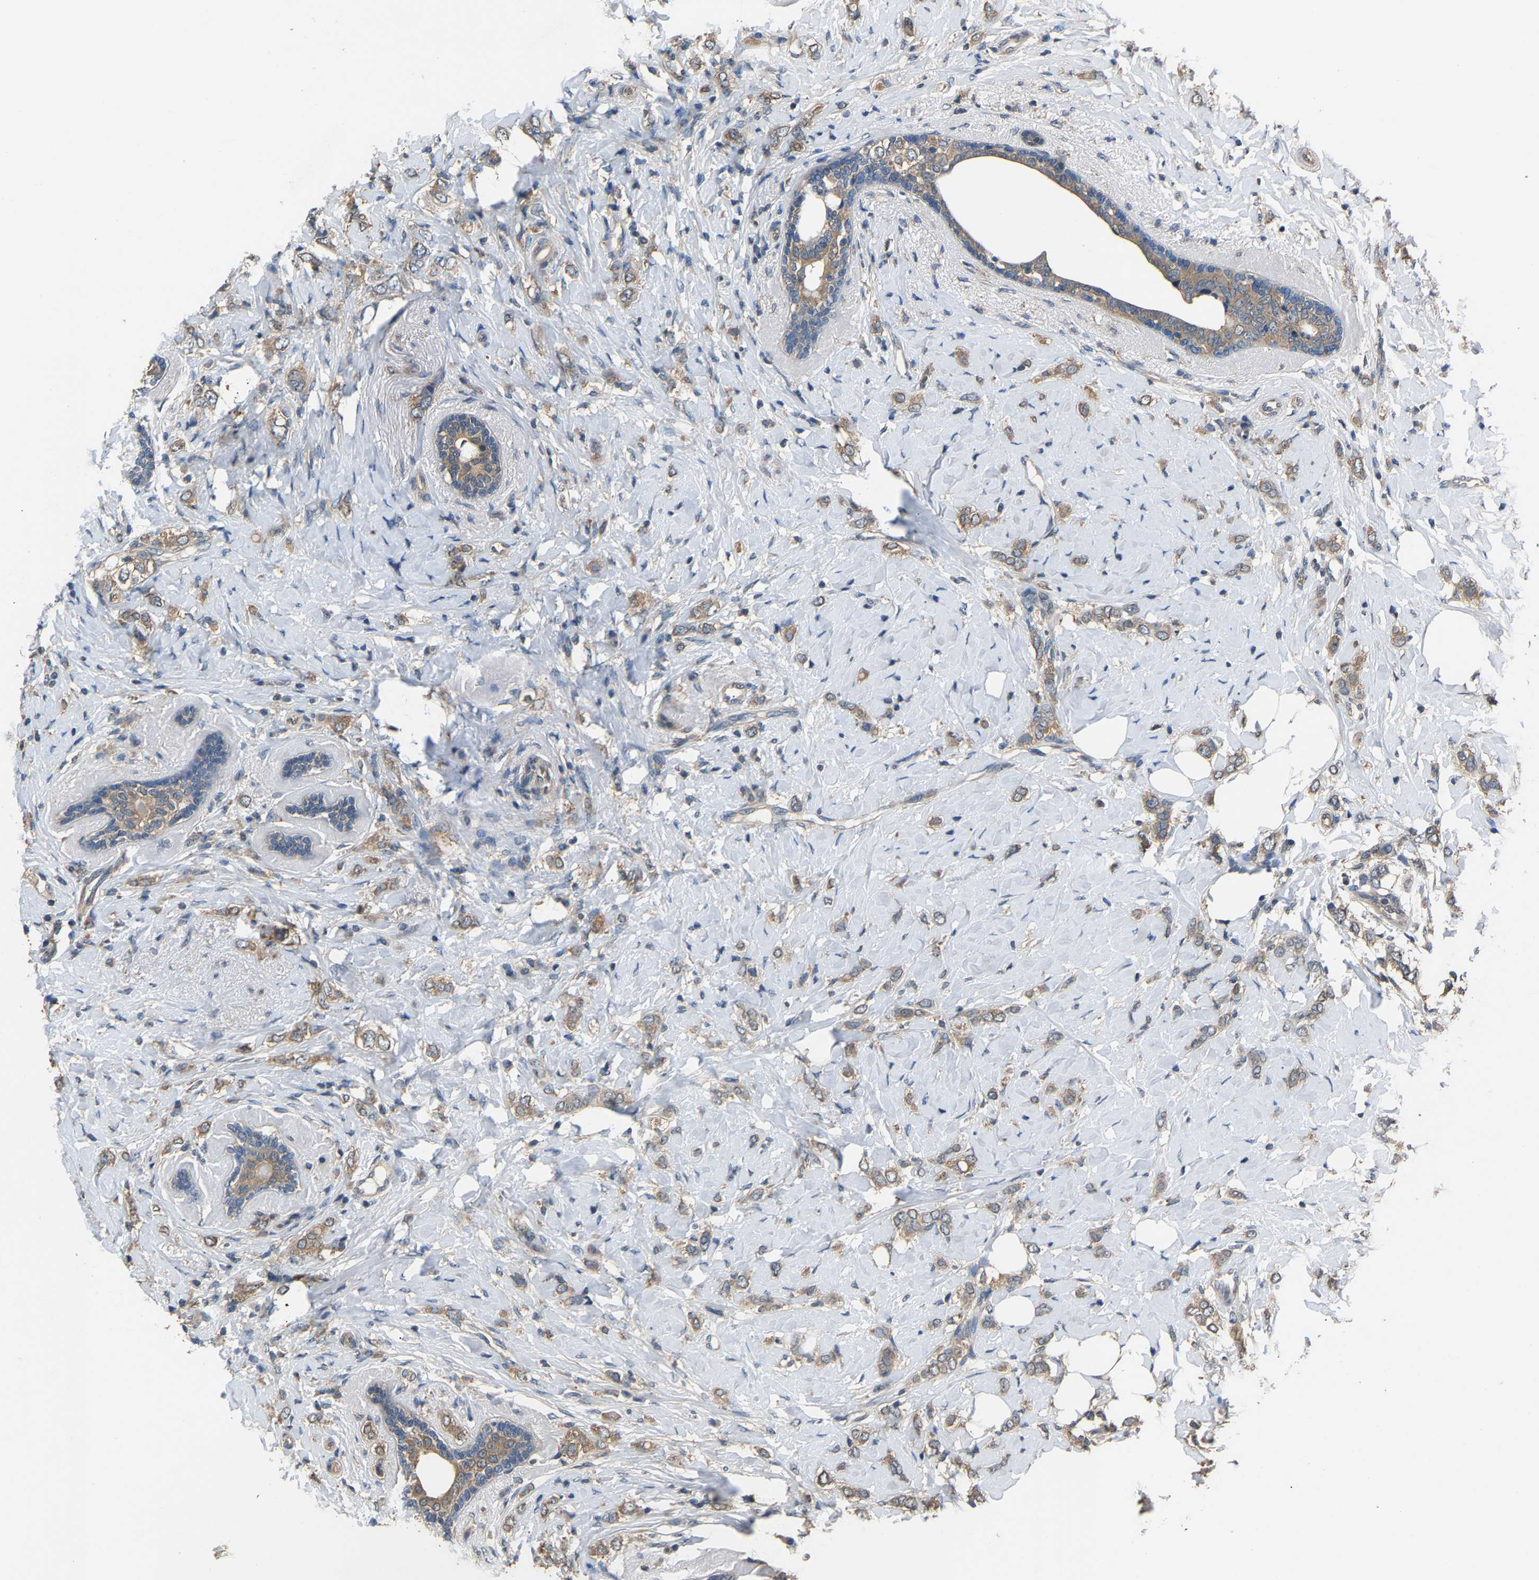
{"staining": {"intensity": "moderate", "quantity": ">75%", "location": "cytoplasmic/membranous"}, "tissue": "breast cancer", "cell_type": "Tumor cells", "image_type": "cancer", "snomed": [{"axis": "morphology", "description": "Normal tissue, NOS"}, {"axis": "morphology", "description": "Lobular carcinoma"}, {"axis": "topography", "description": "Breast"}], "caption": "Immunohistochemical staining of human breast cancer shows medium levels of moderate cytoplasmic/membranous expression in about >75% of tumor cells.", "gene": "ABCC9", "patient": {"sex": "female", "age": 47}}